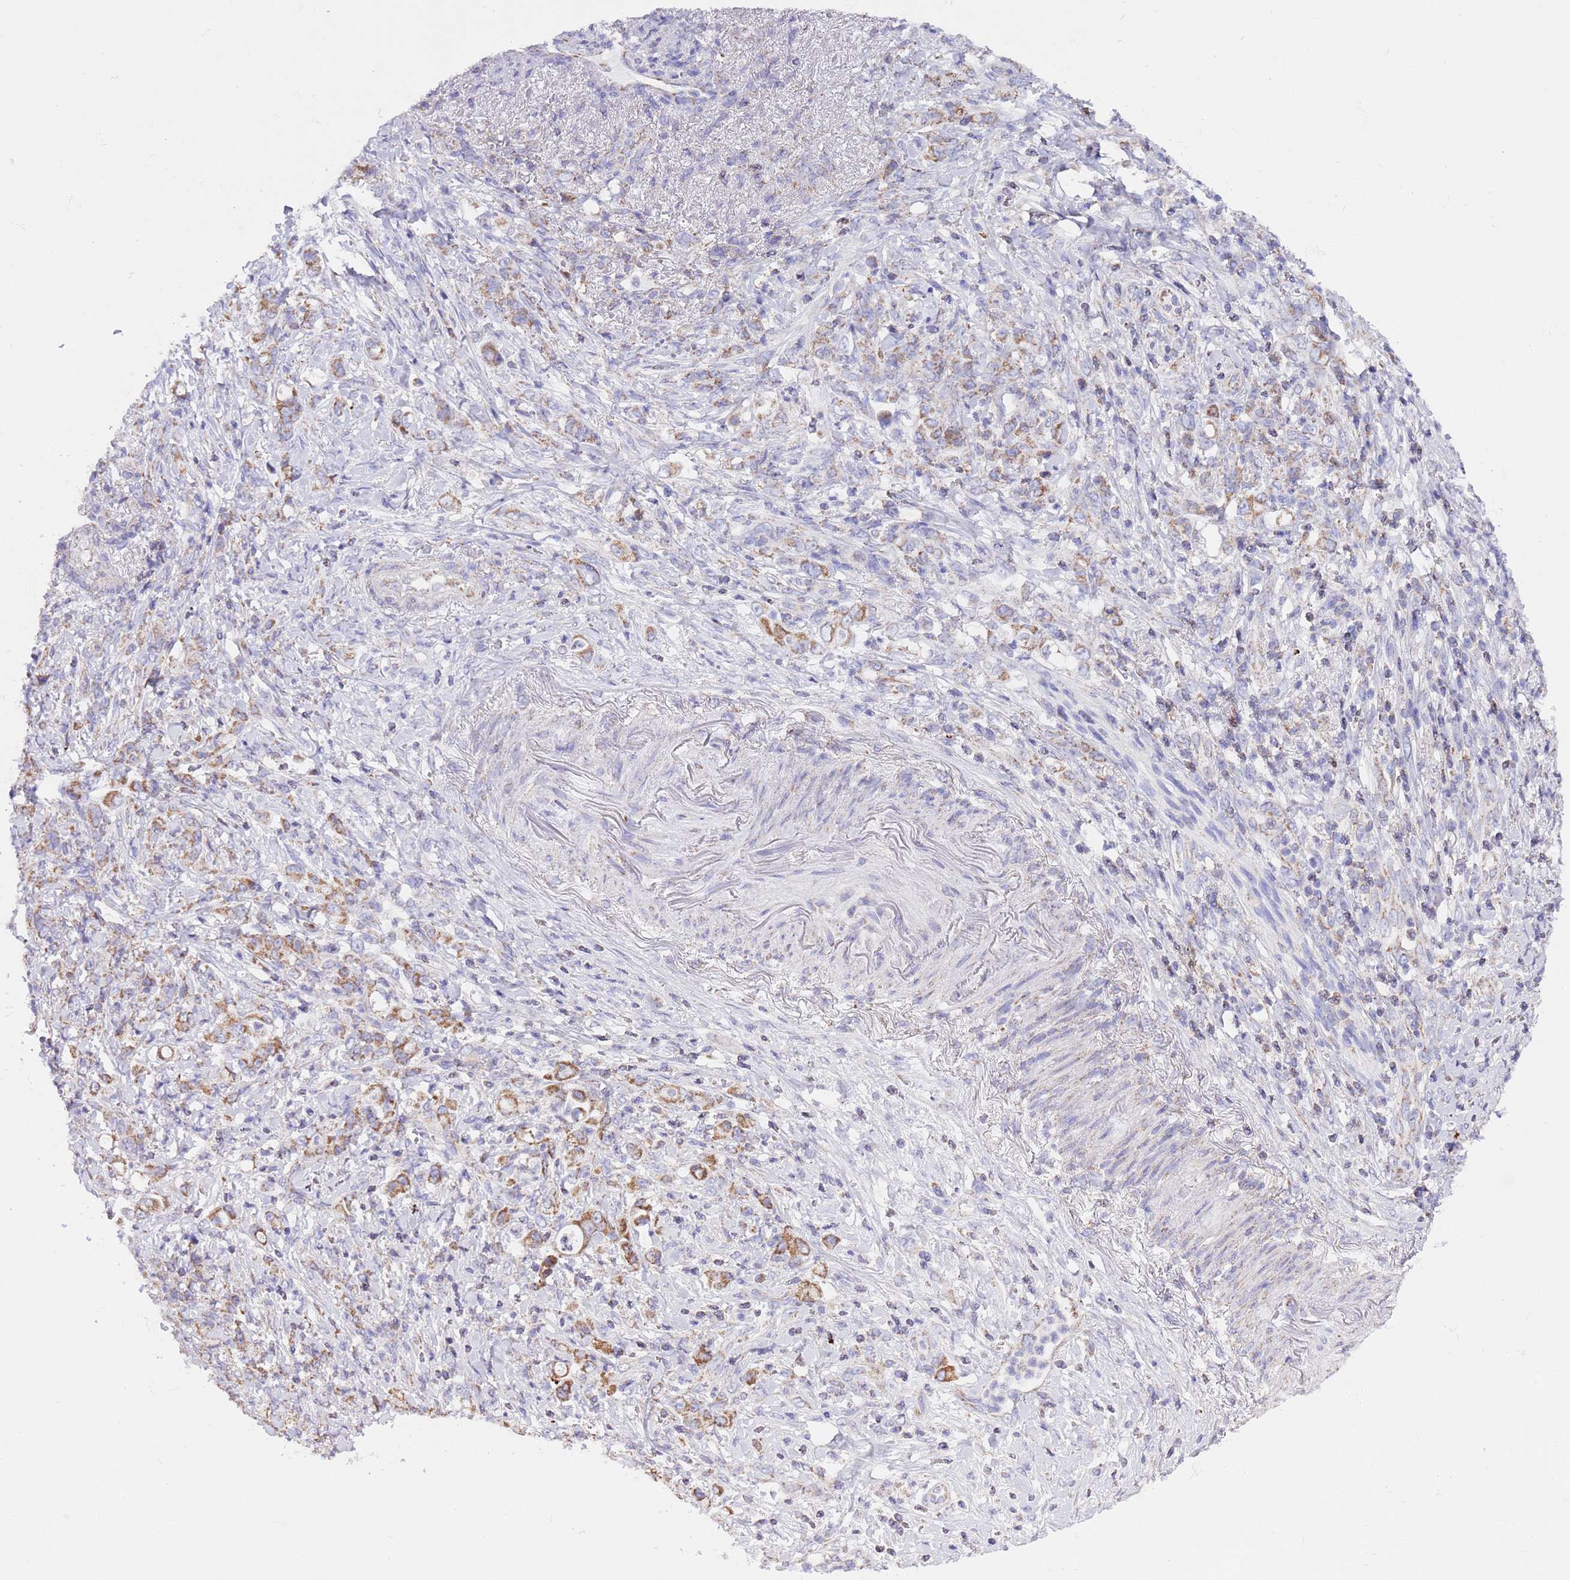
{"staining": {"intensity": "moderate", "quantity": ">75%", "location": "cytoplasmic/membranous"}, "tissue": "stomach cancer", "cell_type": "Tumor cells", "image_type": "cancer", "snomed": [{"axis": "morphology", "description": "Normal tissue, NOS"}, {"axis": "morphology", "description": "Adenocarcinoma, NOS"}, {"axis": "topography", "description": "Stomach"}], "caption": "Tumor cells exhibit medium levels of moderate cytoplasmic/membranous expression in about >75% of cells in human stomach cancer.", "gene": "TEKTIP1", "patient": {"sex": "female", "age": 79}}